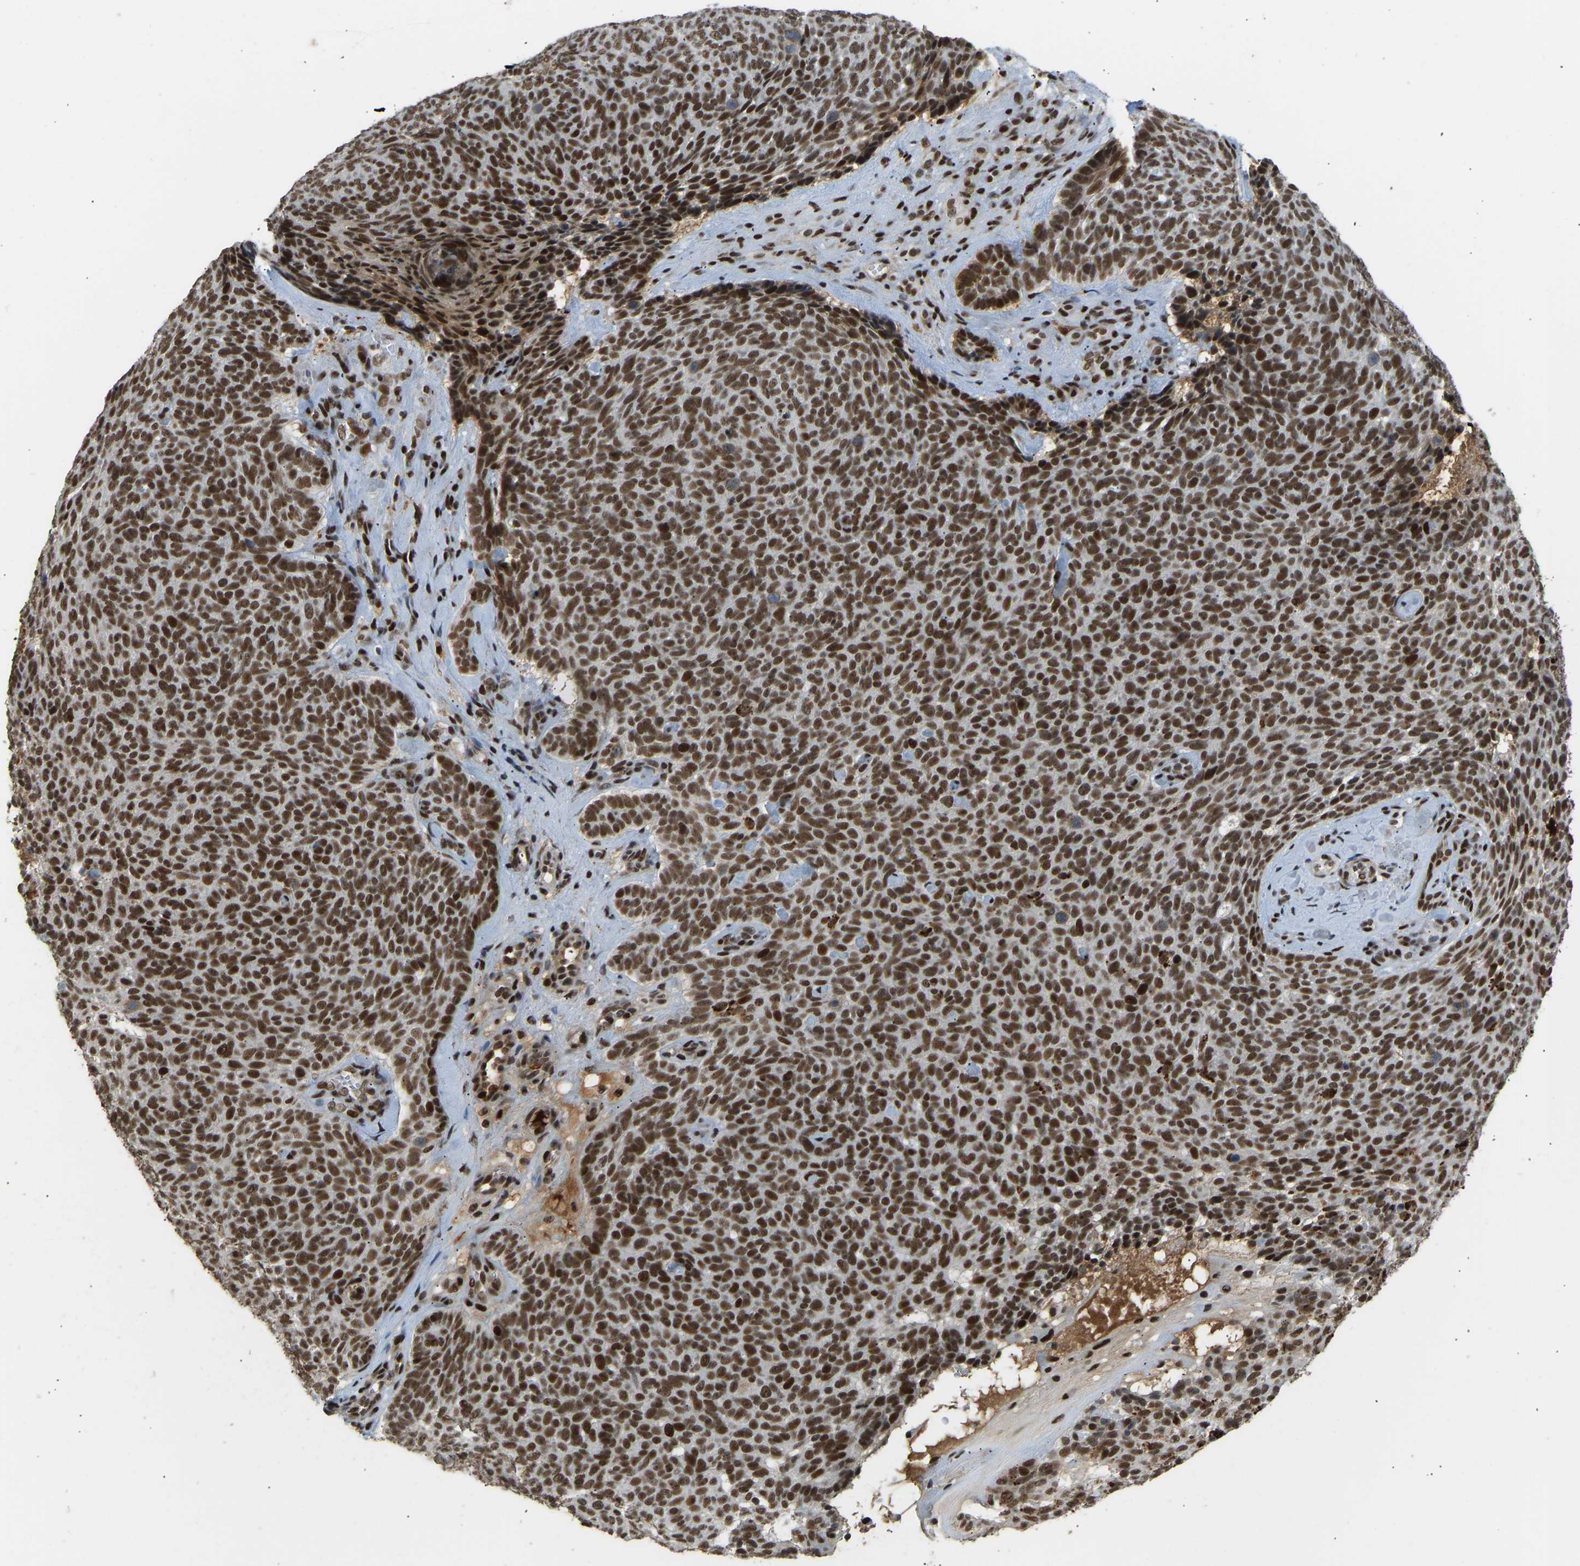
{"staining": {"intensity": "strong", "quantity": ">75%", "location": "nuclear"}, "tissue": "skin cancer", "cell_type": "Tumor cells", "image_type": "cancer", "snomed": [{"axis": "morphology", "description": "Basal cell carcinoma"}, {"axis": "topography", "description": "Skin"}], "caption": "Skin basal cell carcinoma was stained to show a protein in brown. There is high levels of strong nuclear staining in about >75% of tumor cells. (IHC, brightfield microscopy, high magnification).", "gene": "FOXK1", "patient": {"sex": "male", "age": 61}}